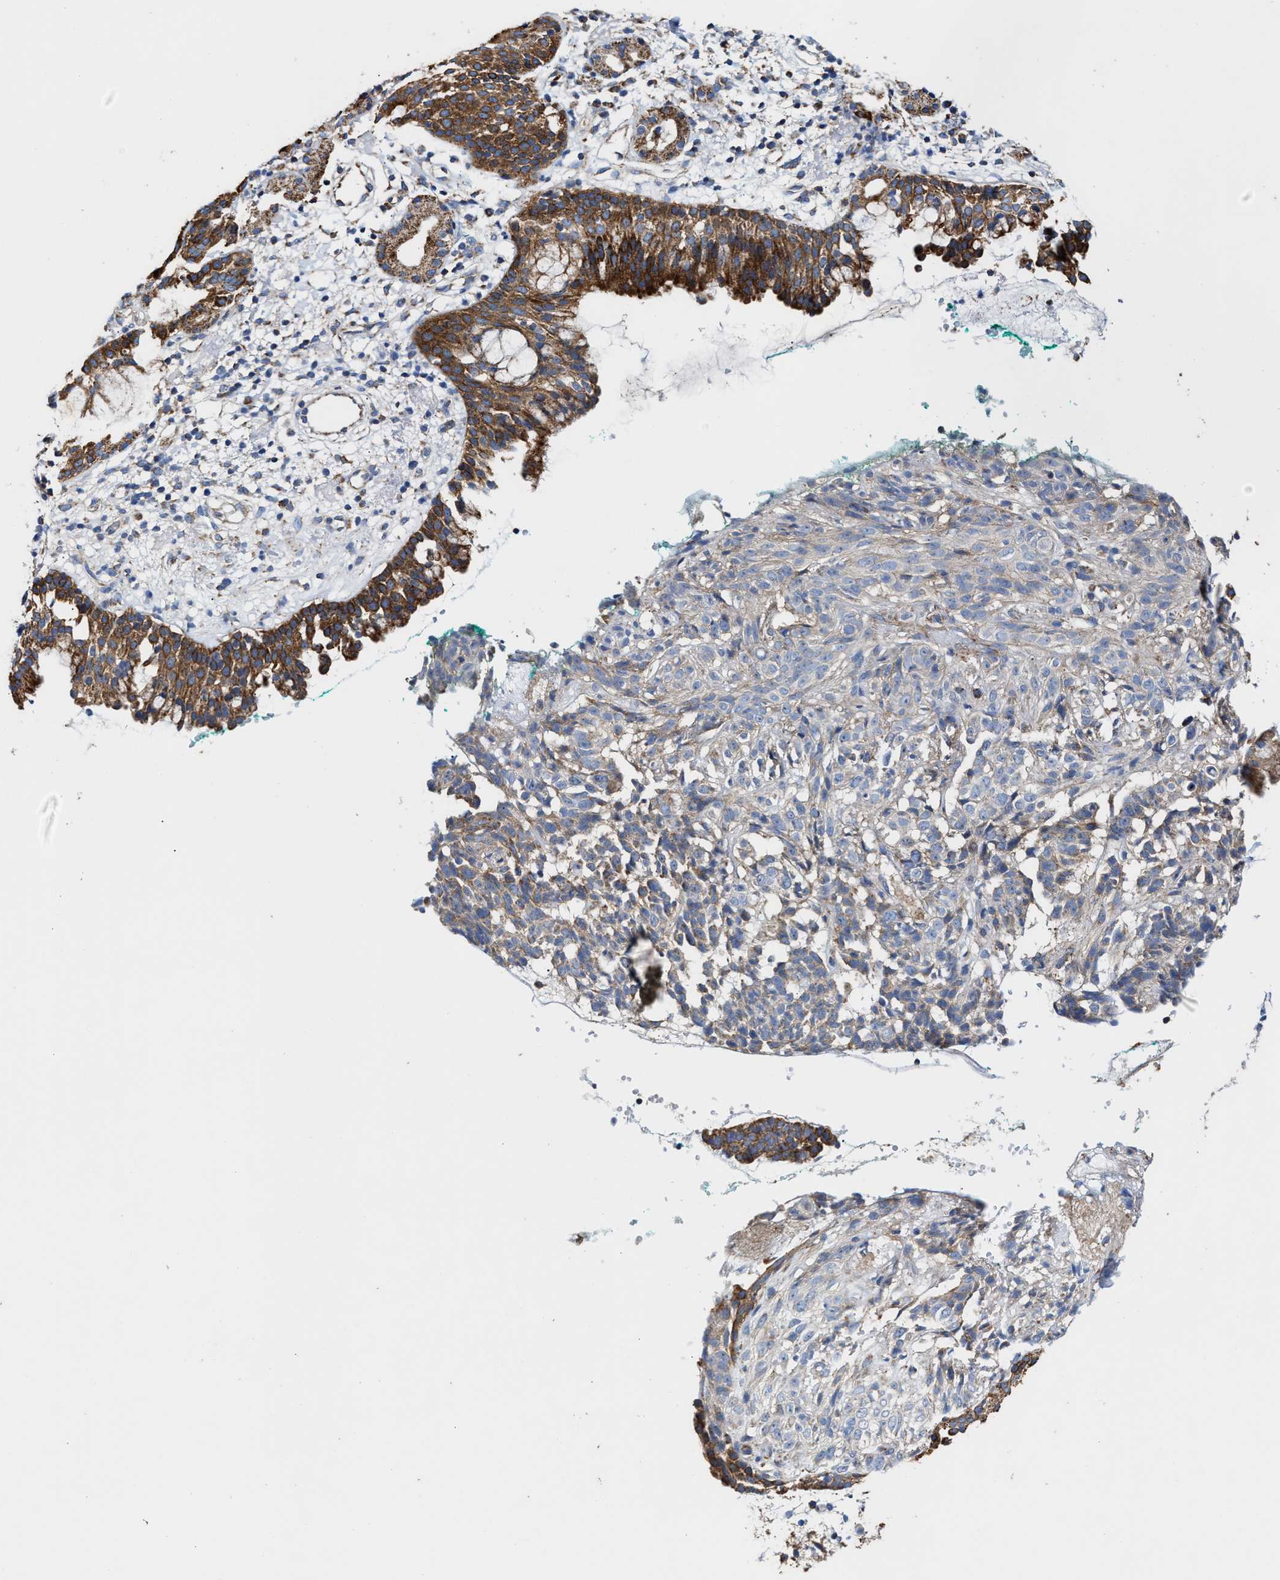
{"staining": {"intensity": "moderate", "quantity": ">75%", "location": "cytoplasmic/membranous"}, "tissue": "nasopharynx", "cell_type": "Respiratory epithelial cells", "image_type": "normal", "snomed": [{"axis": "morphology", "description": "Normal tissue, NOS"}, {"axis": "morphology", "description": "Basal cell carcinoma"}, {"axis": "topography", "description": "Cartilage tissue"}, {"axis": "topography", "description": "Nasopharynx"}, {"axis": "topography", "description": "Oral tissue"}], "caption": "Nasopharynx stained with IHC shows moderate cytoplasmic/membranous expression in approximately >75% of respiratory epithelial cells. Using DAB (brown) and hematoxylin (blue) stains, captured at high magnification using brightfield microscopy.", "gene": "MECR", "patient": {"sex": "female", "age": 77}}